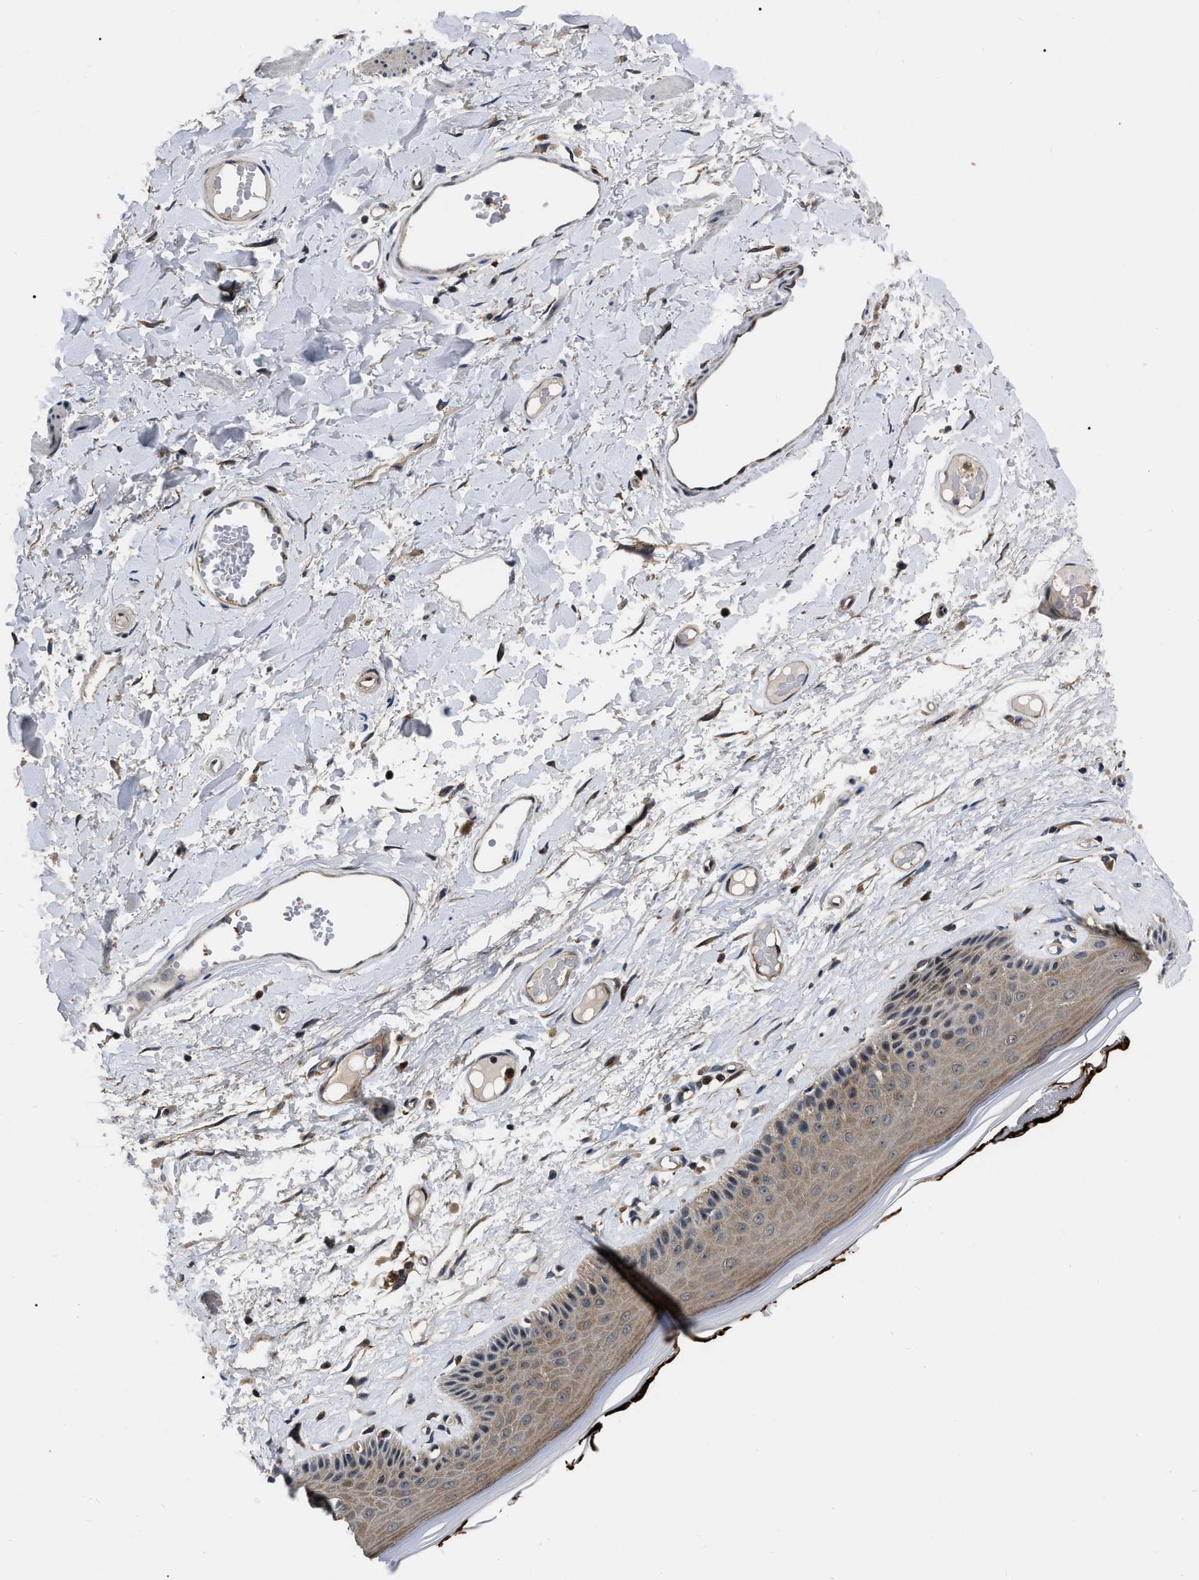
{"staining": {"intensity": "strong", "quantity": ">75%", "location": "cytoplasmic/membranous"}, "tissue": "skin", "cell_type": "Epidermal cells", "image_type": "normal", "snomed": [{"axis": "morphology", "description": "Normal tissue, NOS"}, {"axis": "topography", "description": "Vulva"}], "caption": "The immunohistochemical stain labels strong cytoplasmic/membranous staining in epidermal cells of normal skin. The protein is shown in brown color, while the nuclei are stained blue.", "gene": "GET4", "patient": {"sex": "female", "age": 73}}